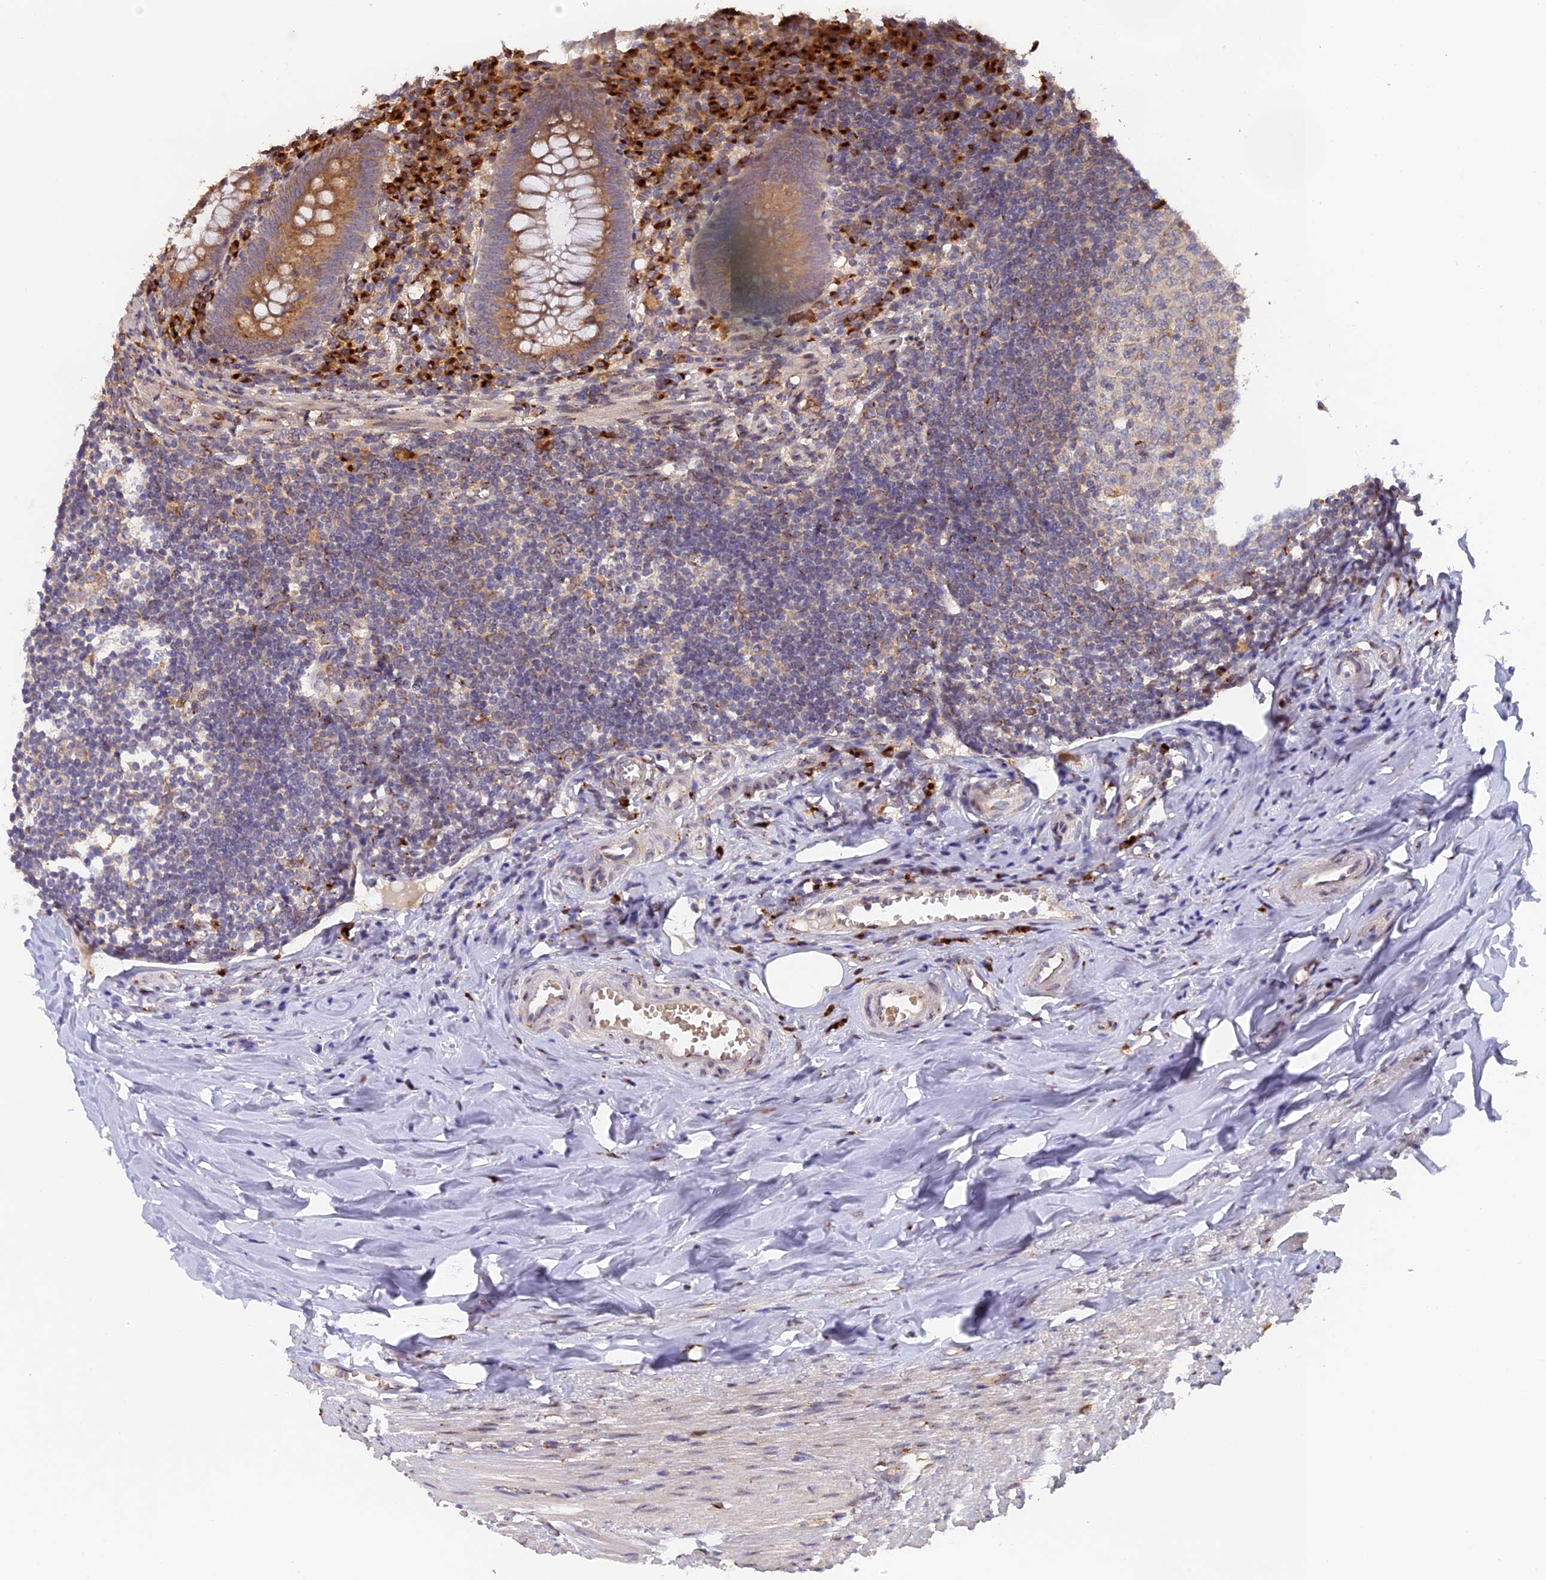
{"staining": {"intensity": "moderate", "quantity": ">75%", "location": "cytoplasmic/membranous"}, "tissue": "appendix", "cell_type": "Glandular cells", "image_type": "normal", "snomed": [{"axis": "morphology", "description": "Normal tissue, NOS"}, {"axis": "topography", "description": "Appendix"}], "caption": "Appendix stained with DAB immunohistochemistry (IHC) shows medium levels of moderate cytoplasmic/membranous expression in about >75% of glandular cells. The protein is shown in brown color, while the nuclei are stained blue.", "gene": "SNX17", "patient": {"sex": "female", "age": 51}}